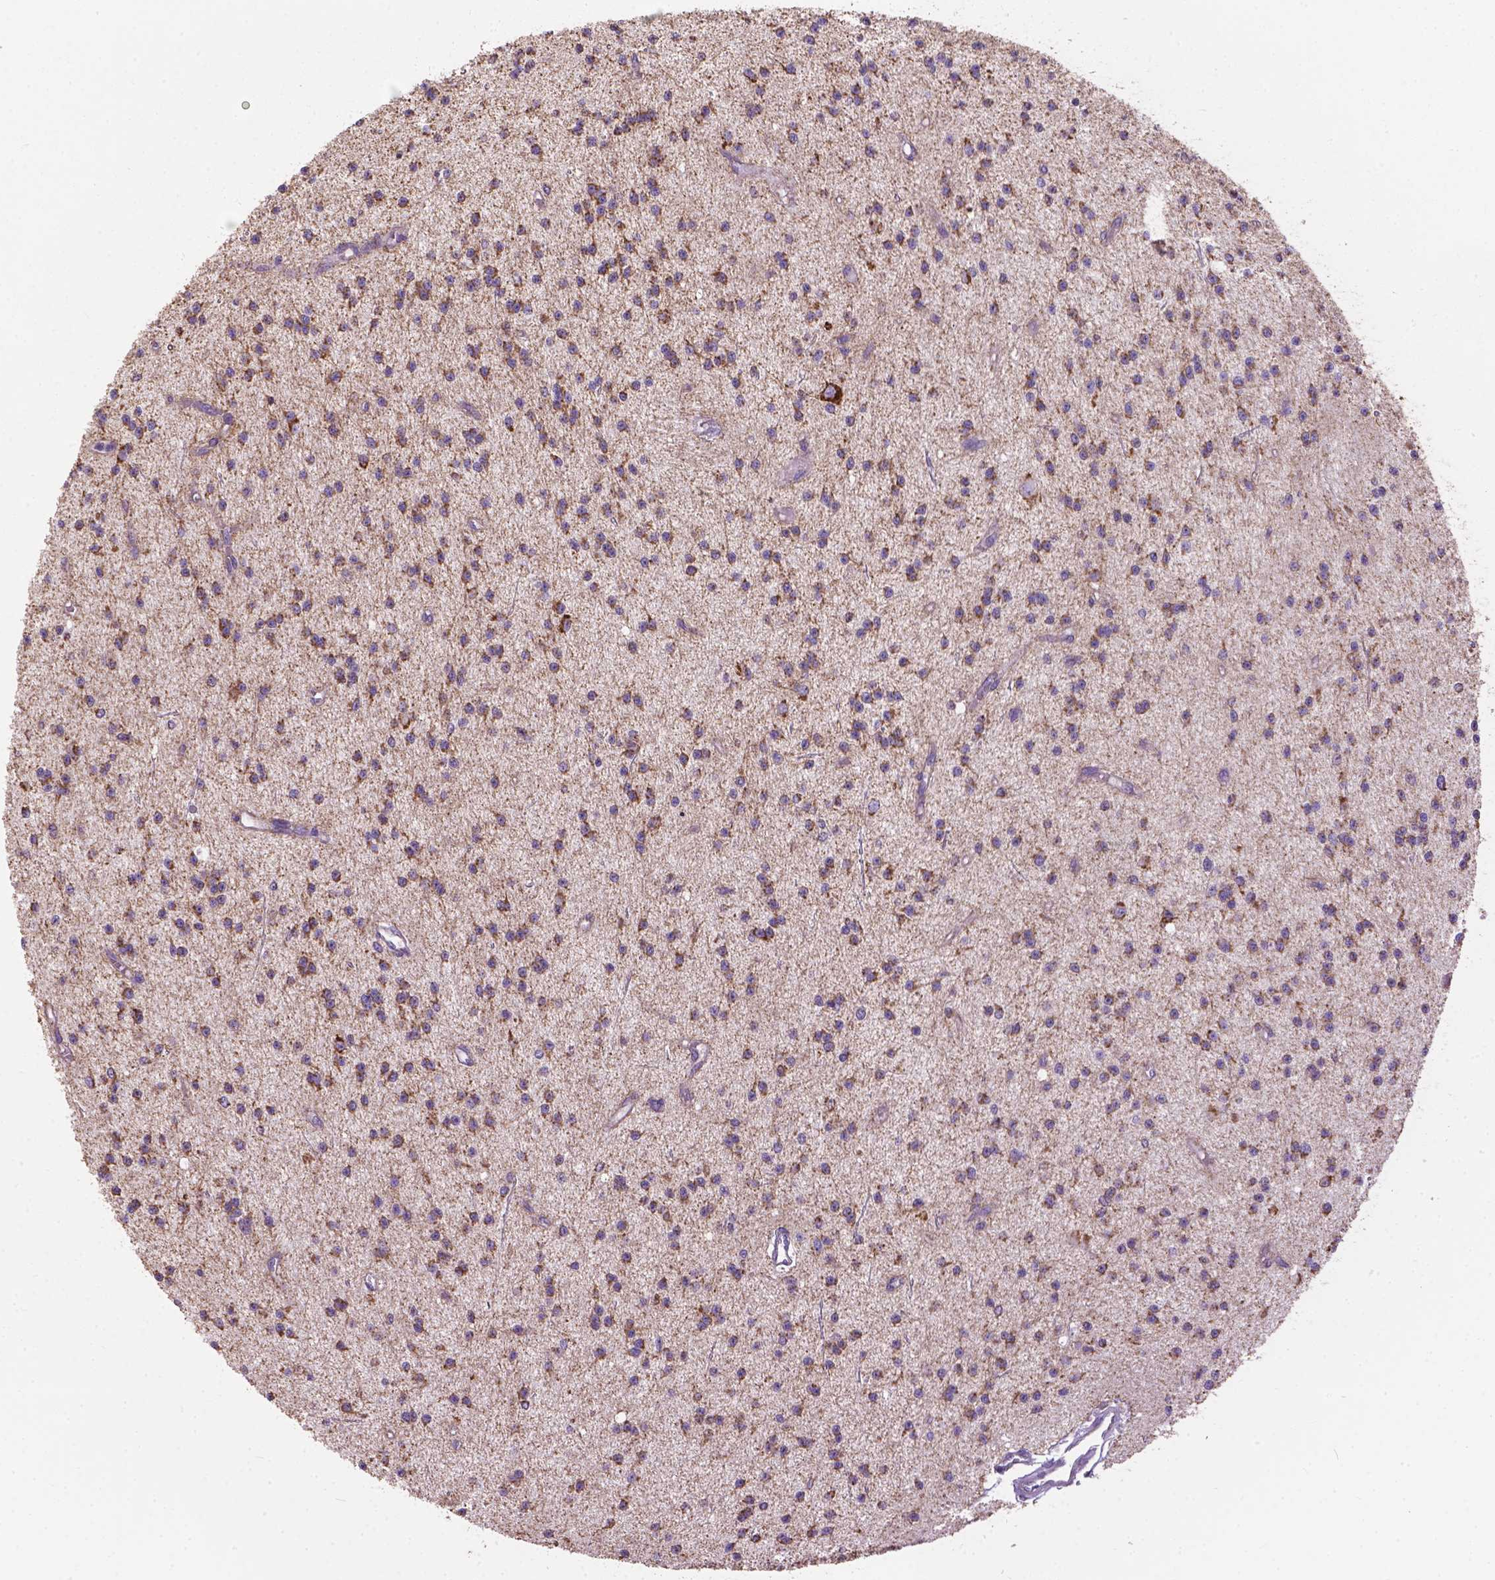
{"staining": {"intensity": "moderate", "quantity": "25%-75%", "location": "cytoplasmic/membranous"}, "tissue": "glioma", "cell_type": "Tumor cells", "image_type": "cancer", "snomed": [{"axis": "morphology", "description": "Glioma, malignant, Low grade"}, {"axis": "topography", "description": "Brain"}], "caption": "Immunohistochemical staining of human glioma displays moderate cytoplasmic/membranous protein expression in about 25%-75% of tumor cells.", "gene": "VDAC1", "patient": {"sex": "male", "age": 27}}